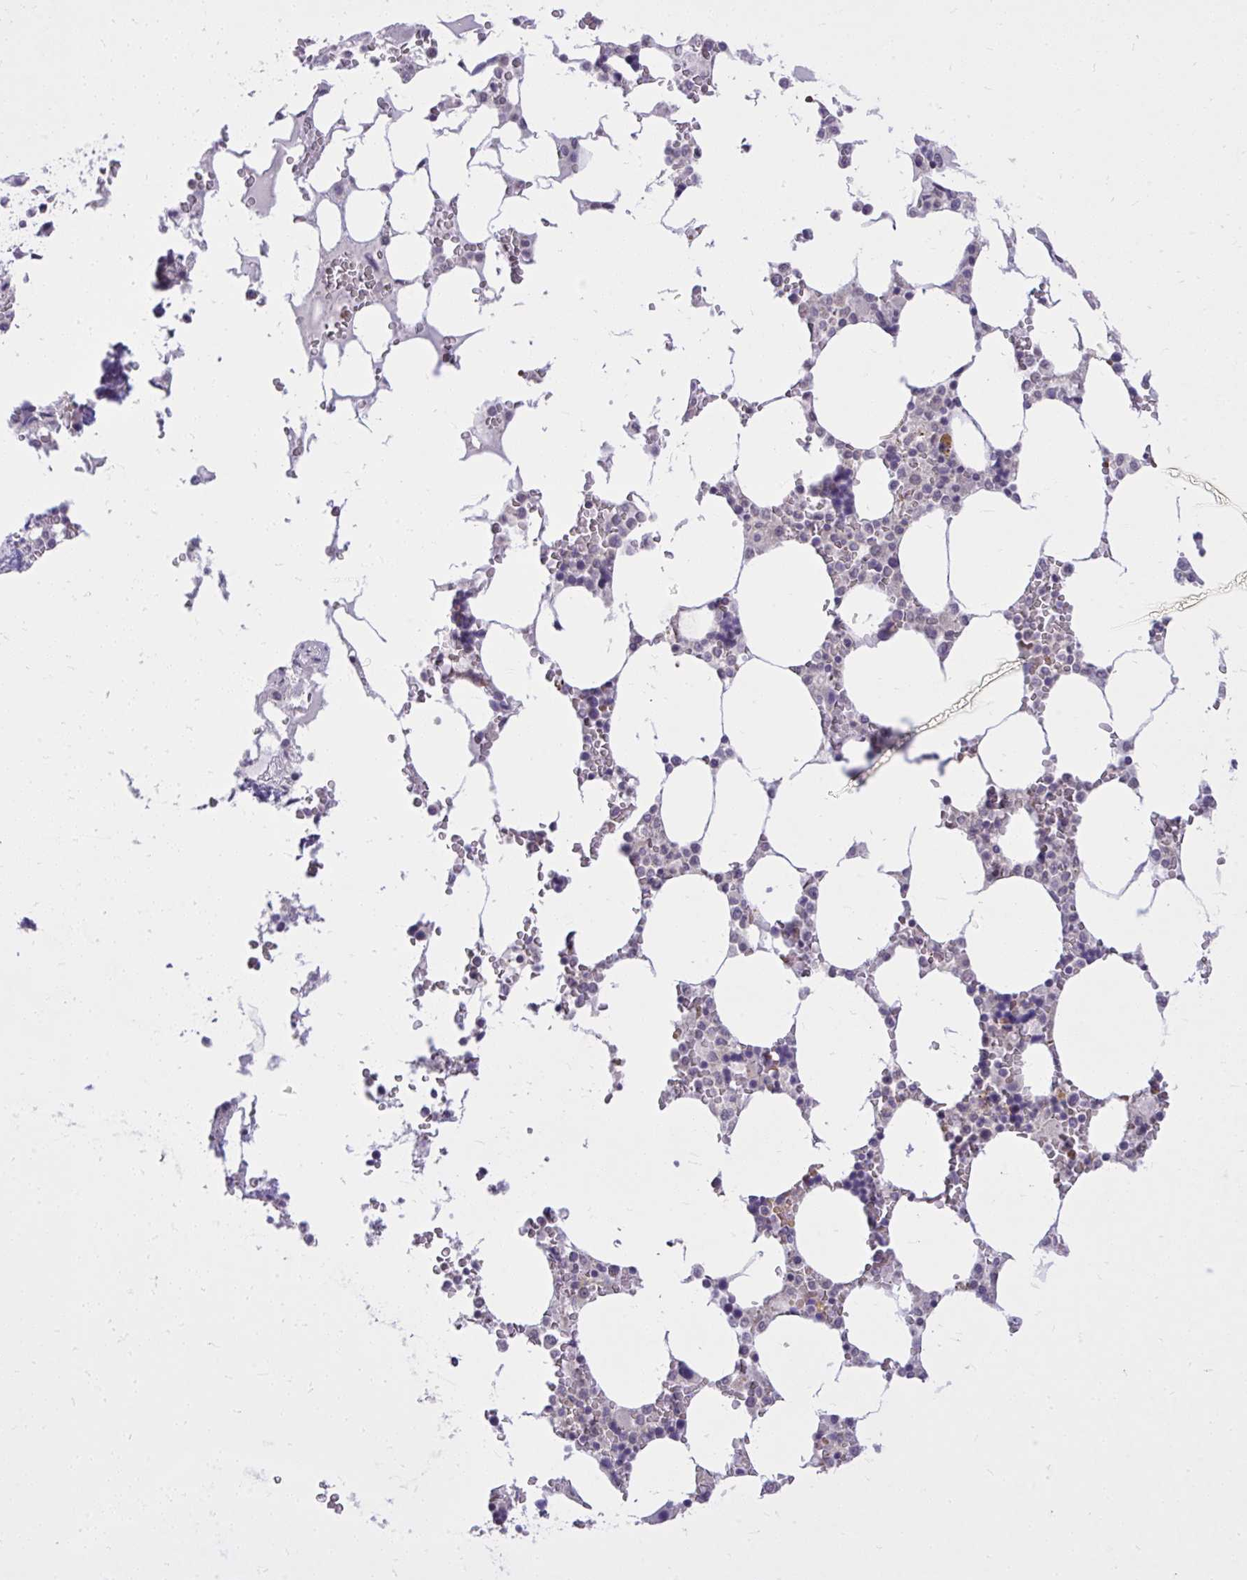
{"staining": {"intensity": "strong", "quantity": "<25%", "location": "cytoplasmic/membranous"}, "tissue": "bone marrow", "cell_type": "Hematopoietic cells", "image_type": "normal", "snomed": [{"axis": "morphology", "description": "Normal tissue, NOS"}, {"axis": "topography", "description": "Bone marrow"}], "caption": "Strong cytoplasmic/membranous staining is present in about <25% of hematopoietic cells in normal bone marrow. The staining is performed using DAB (3,3'-diaminobenzidine) brown chromogen to label protein expression. The nuclei are counter-stained blue using hematoxylin.", "gene": "DPY19L1", "patient": {"sex": "male", "age": 64}}